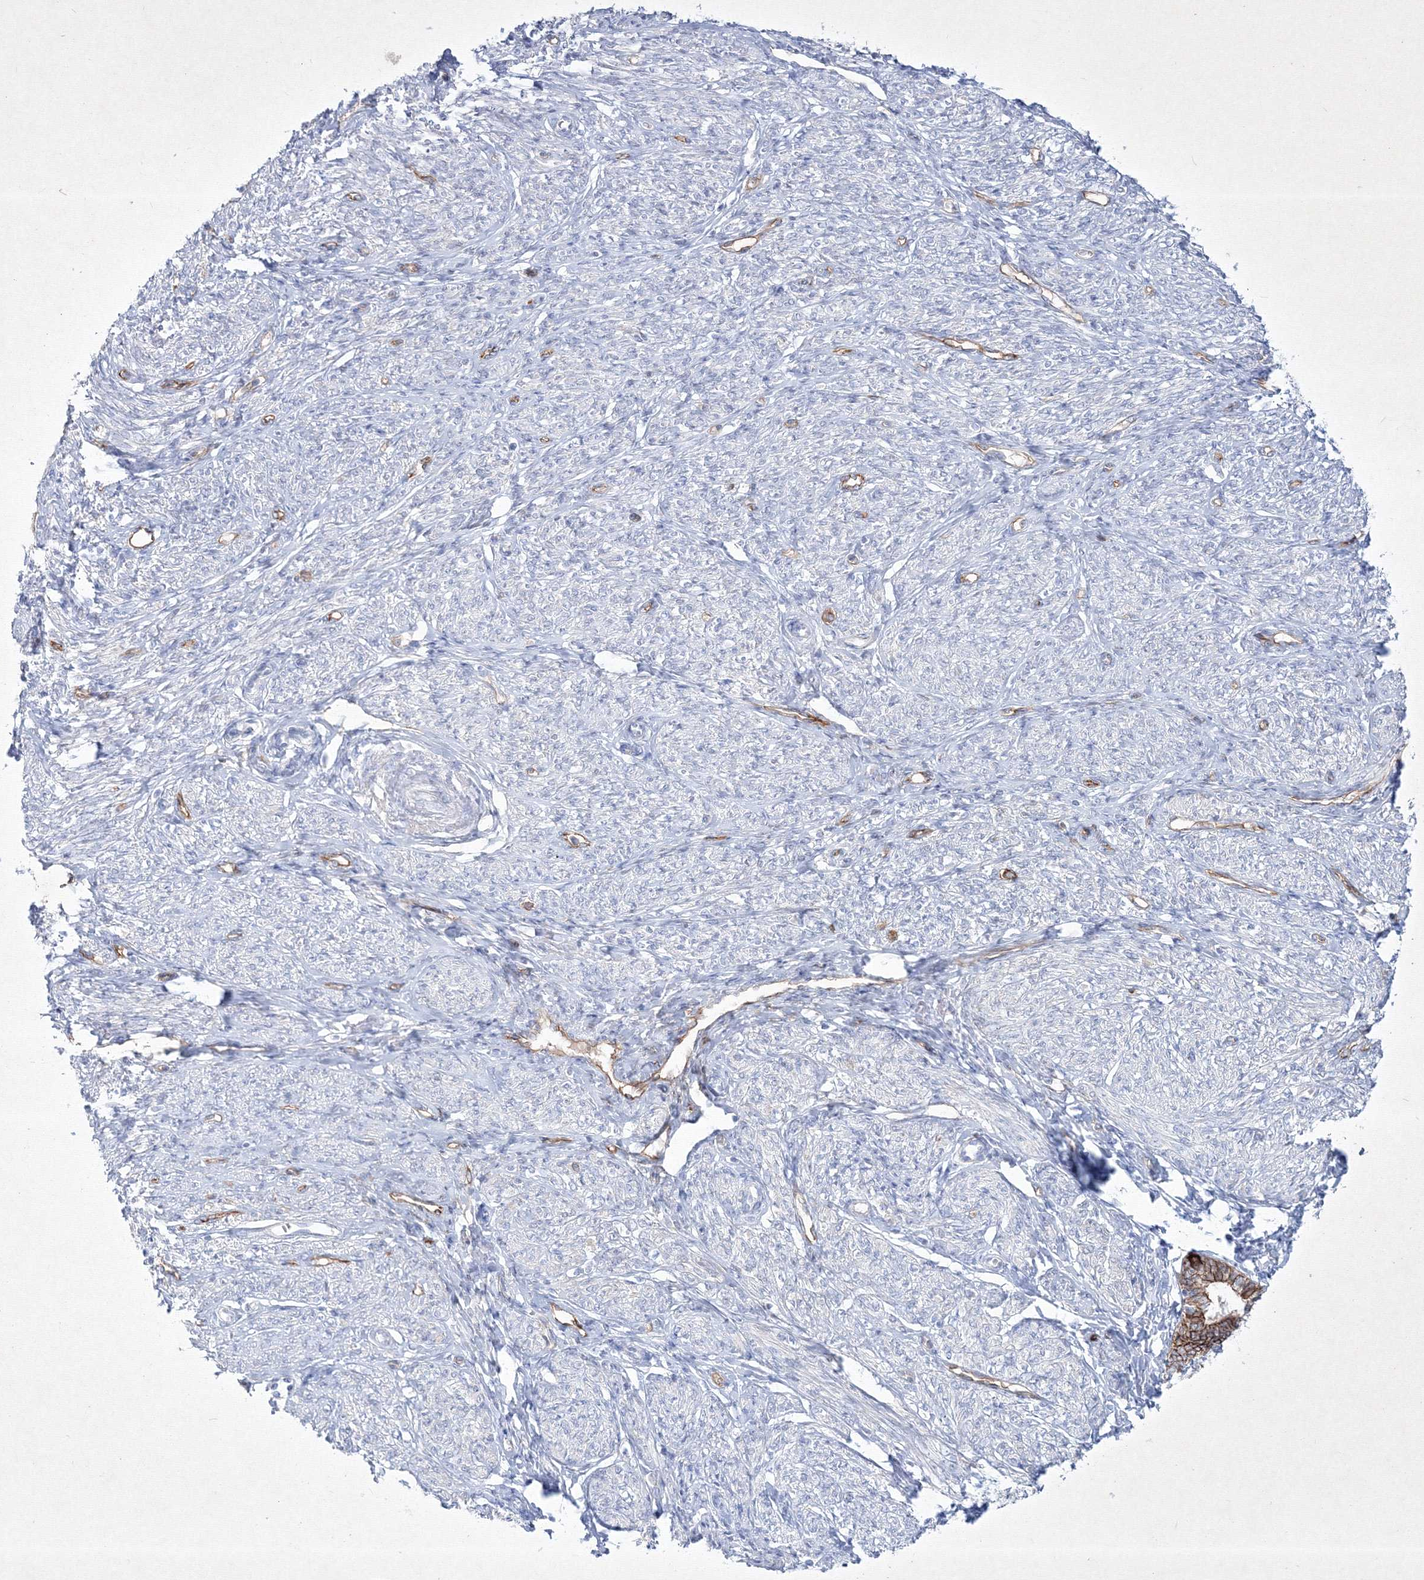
{"staining": {"intensity": "negative", "quantity": "none", "location": "none"}, "tissue": "endometrium", "cell_type": "Cells in endometrial stroma", "image_type": "normal", "snomed": [{"axis": "morphology", "description": "Normal tissue, NOS"}, {"axis": "topography", "description": "Endometrium"}], "caption": "The photomicrograph shows no staining of cells in endometrial stroma in unremarkable endometrium.", "gene": "TMEM139", "patient": {"sex": "female", "age": 72}}